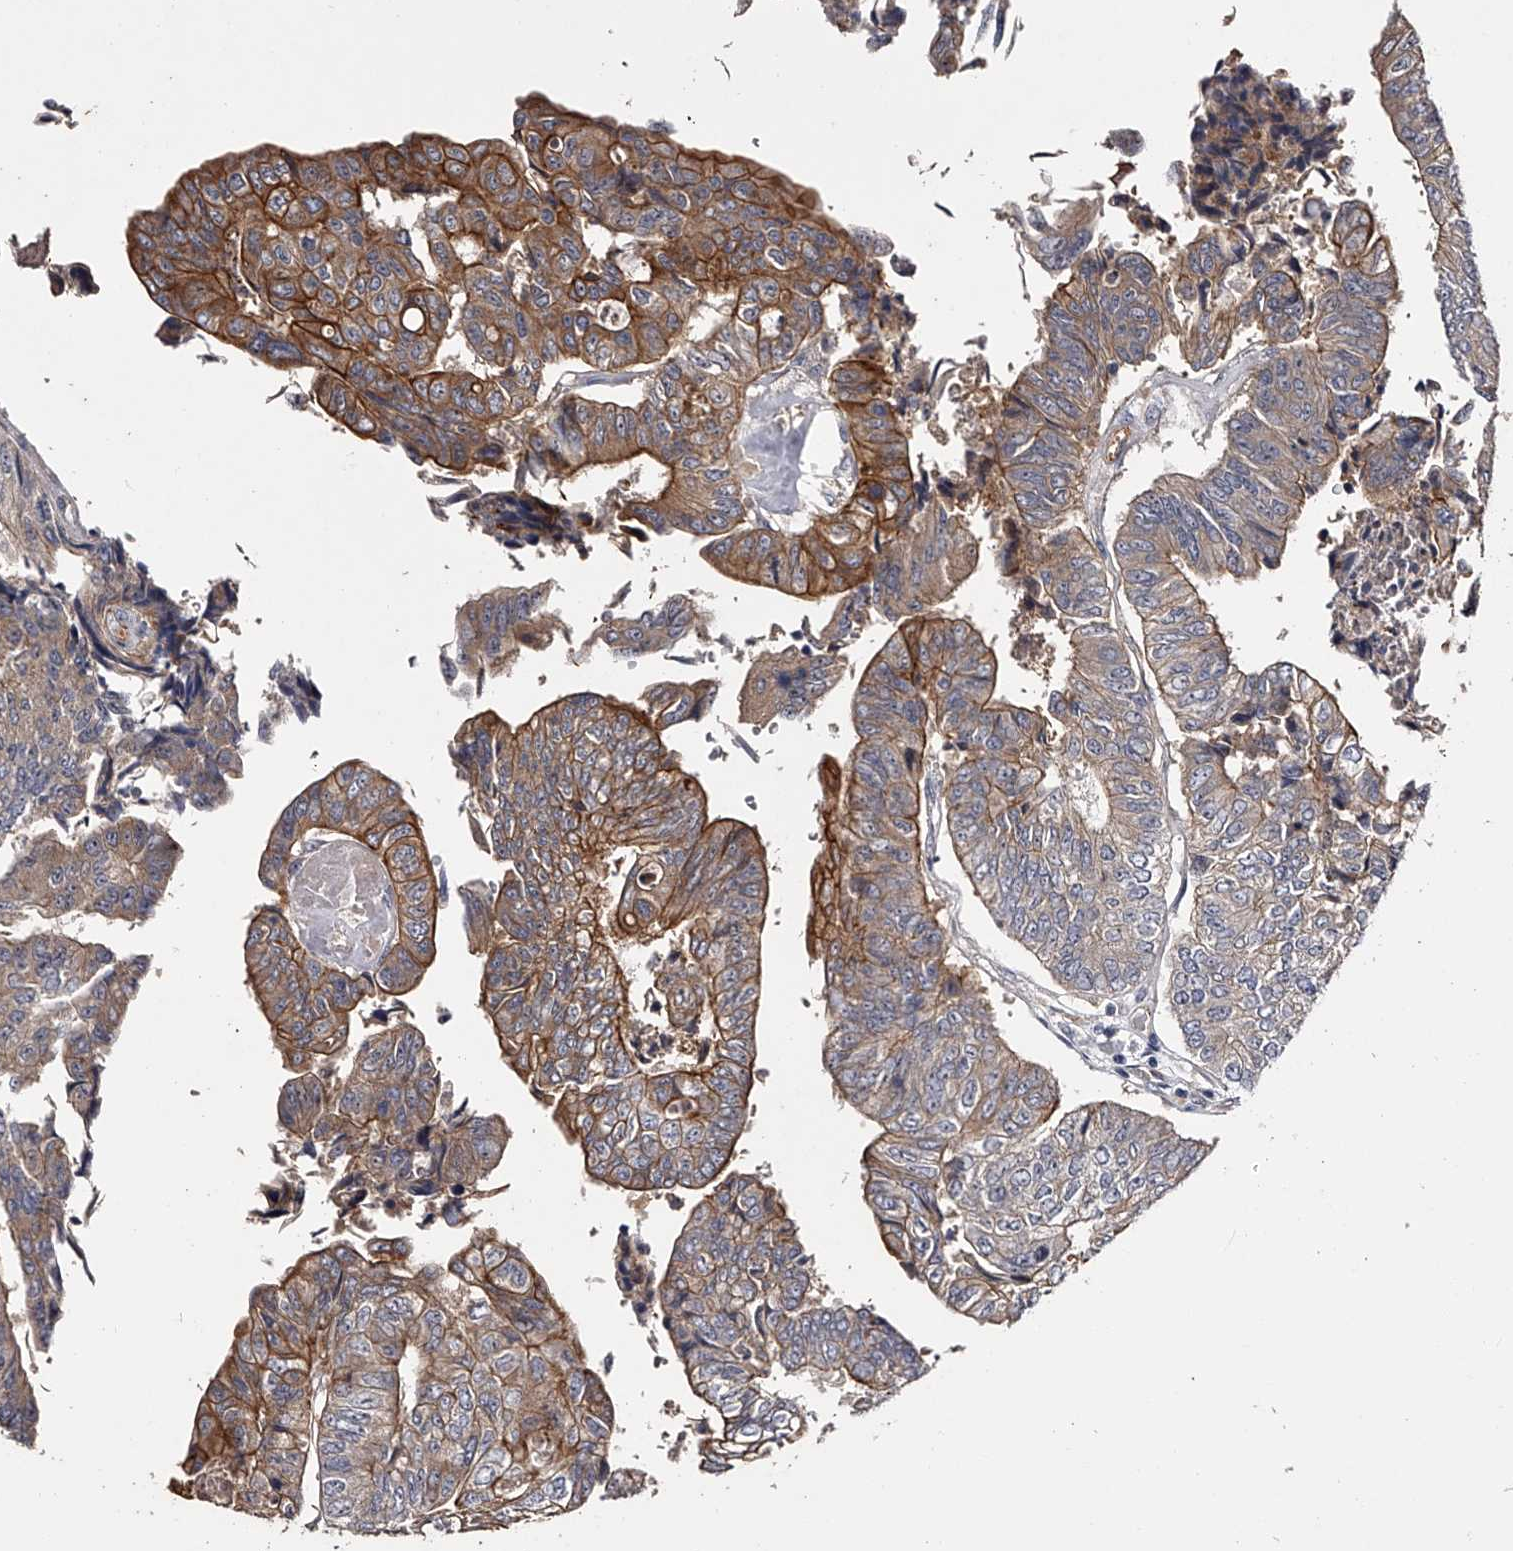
{"staining": {"intensity": "moderate", "quantity": "25%-75%", "location": "cytoplasmic/membranous"}, "tissue": "colorectal cancer", "cell_type": "Tumor cells", "image_type": "cancer", "snomed": [{"axis": "morphology", "description": "Adenocarcinoma, NOS"}, {"axis": "topography", "description": "Colon"}], "caption": "Immunohistochemical staining of colorectal cancer displays moderate cytoplasmic/membranous protein staining in approximately 25%-75% of tumor cells. The protein of interest is shown in brown color, while the nuclei are stained blue.", "gene": "MDN1", "patient": {"sex": "female", "age": 67}}